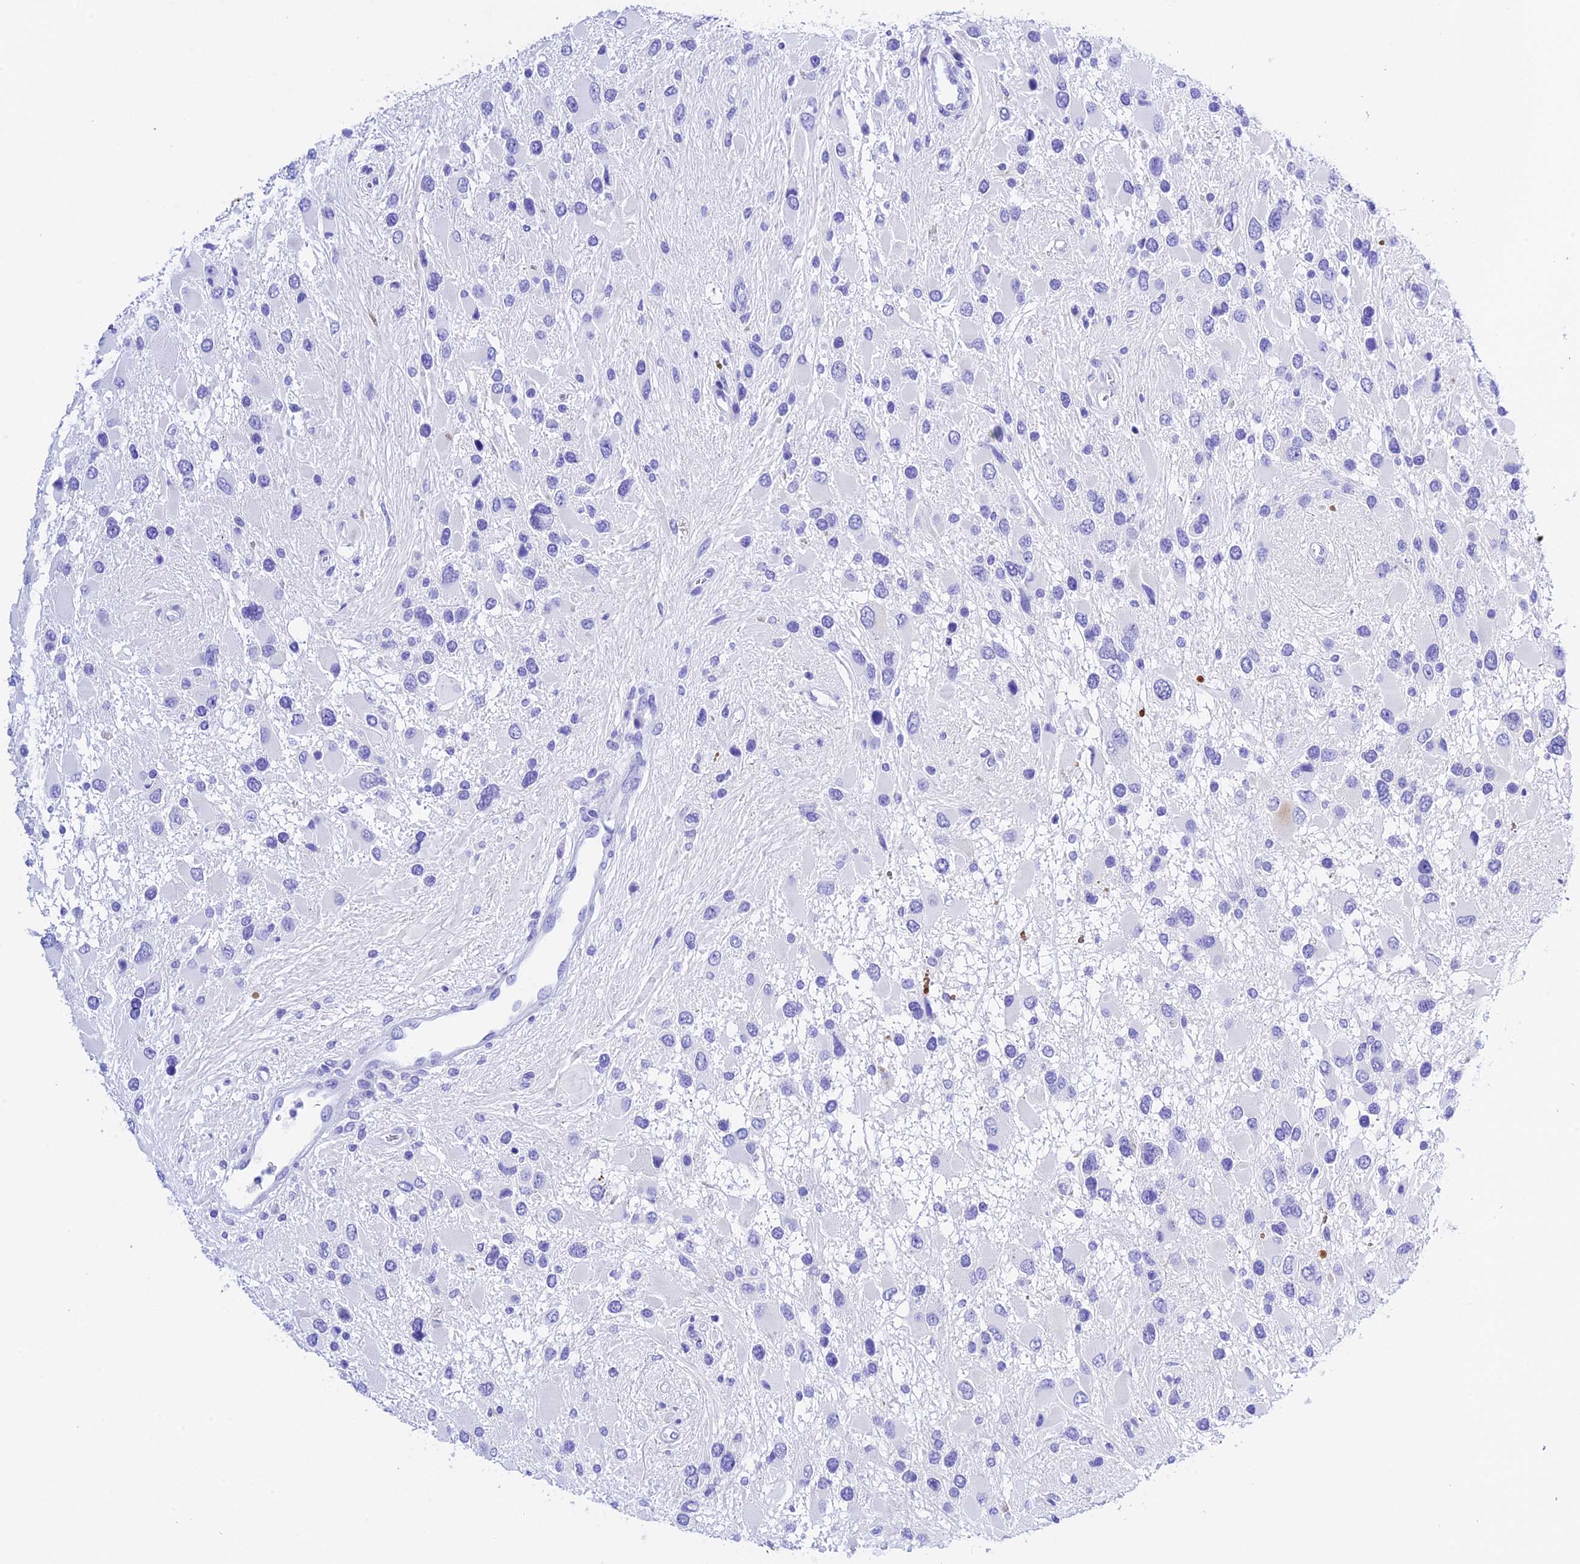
{"staining": {"intensity": "negative", "quantity": "none", "location": "none"}, "tissue": "glioma", "cell_type": "Tumor cells", "image_type": "cancer", "snomed": [{"axis": "morphology", "description": "Glioma, malignant, High grade"}, {"axis": "topography", "description": "Brain"}], "caption": "Human high-grade glioma (malignant) stained for a protein using immunohistochemistry (IHC) exhibits no positivity in tumor cells.", "gene": "PSG11", "patient": {"sex": "male", "age": 53}}